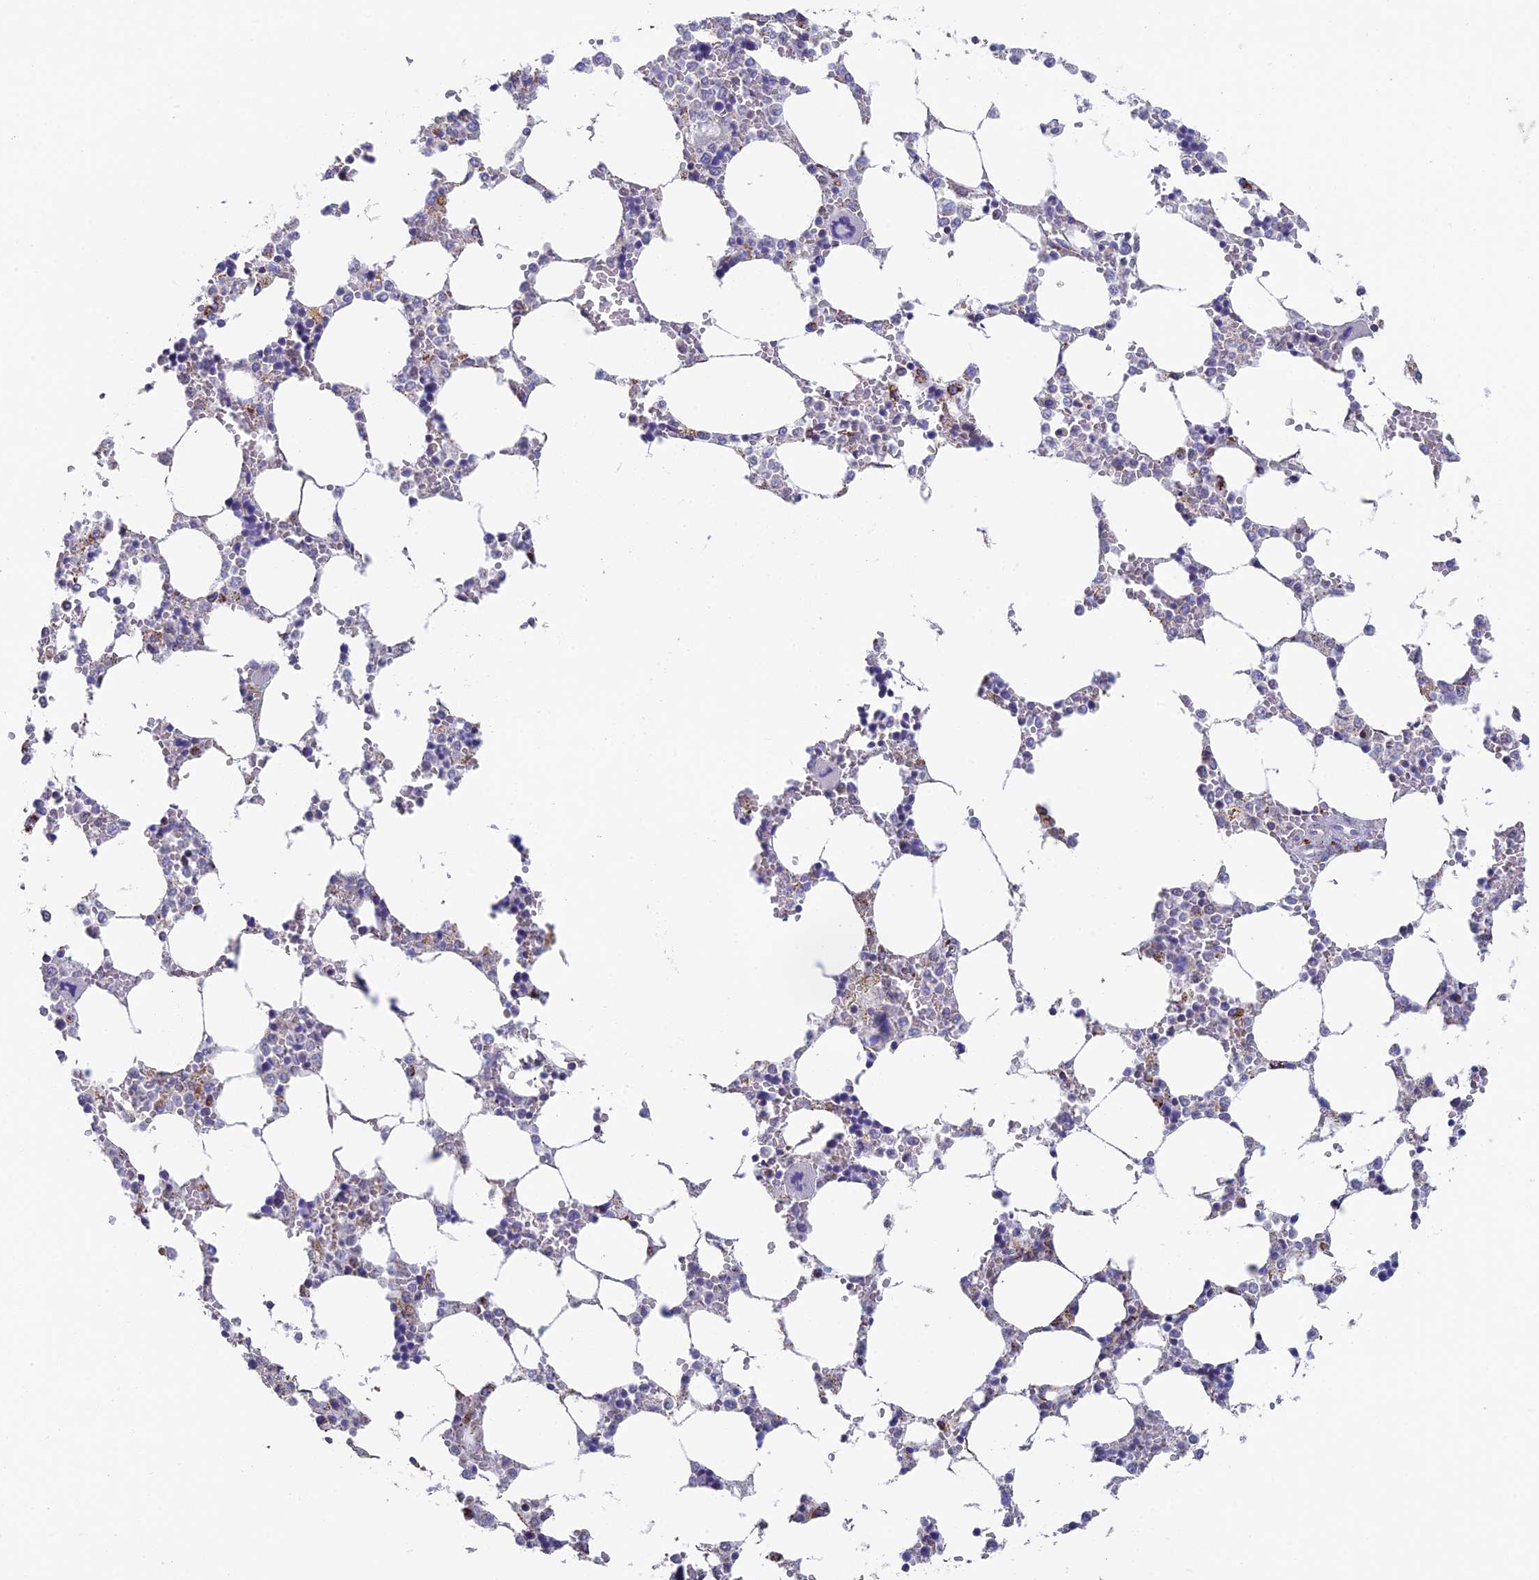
{"staining": {"intensity": "negative", "quantity": "none", "location": "none"}, "tissue": "bone marrow", "cell_type": "Hematopoietic cells", "image_type": "normal", "snomed": [{"axis": "morphology", "description": "Normal tissue, NOS"}, {"axis": "topography", "description": "Bone marrow"}], "caption": "Immunohistochemical staining of benign human bone marrow demonstrates no significant staining in hematopoietic cells.", "gene": "REXO5", "patient": {"sex": "male", "age": 64}}